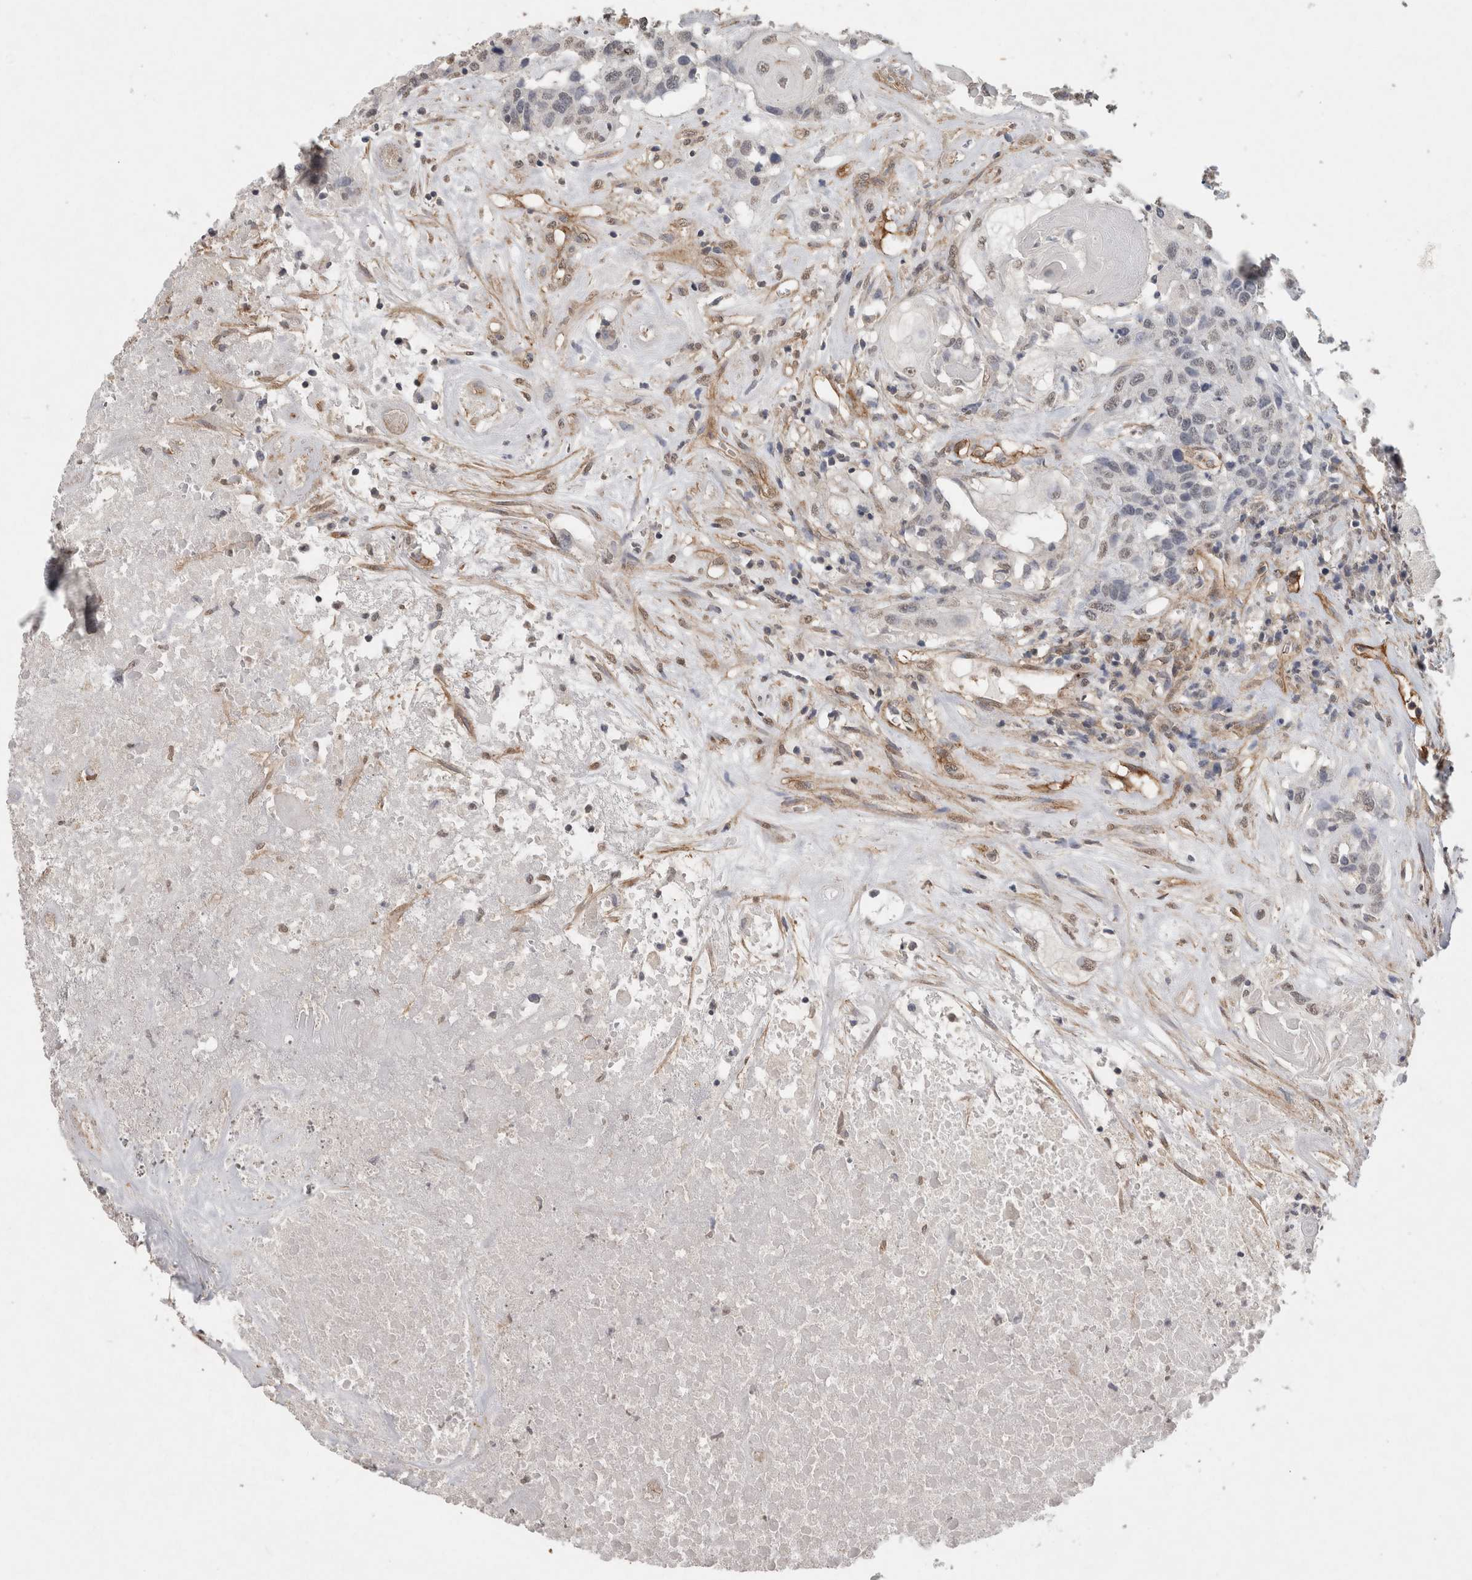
{"staining": {"intensity": "negative", "quantity": "none", "location": "none"}, "tissue": "head and neck cancer", "cell_type": "Tumor cells", "image_type": "cancer", "snomed": [{"axis": "morphology", "description": "Squamous cell carcinoma, NOS"}, {"axis": "topography", "description": "Head-Neck"}], "caption": "This is an immunohistochemistry image of squamous cell carcinoma (head and neck). There is no expression in tumor cells.", "gene": "RECK", "patient": {"sex": "male", "age": 66}}